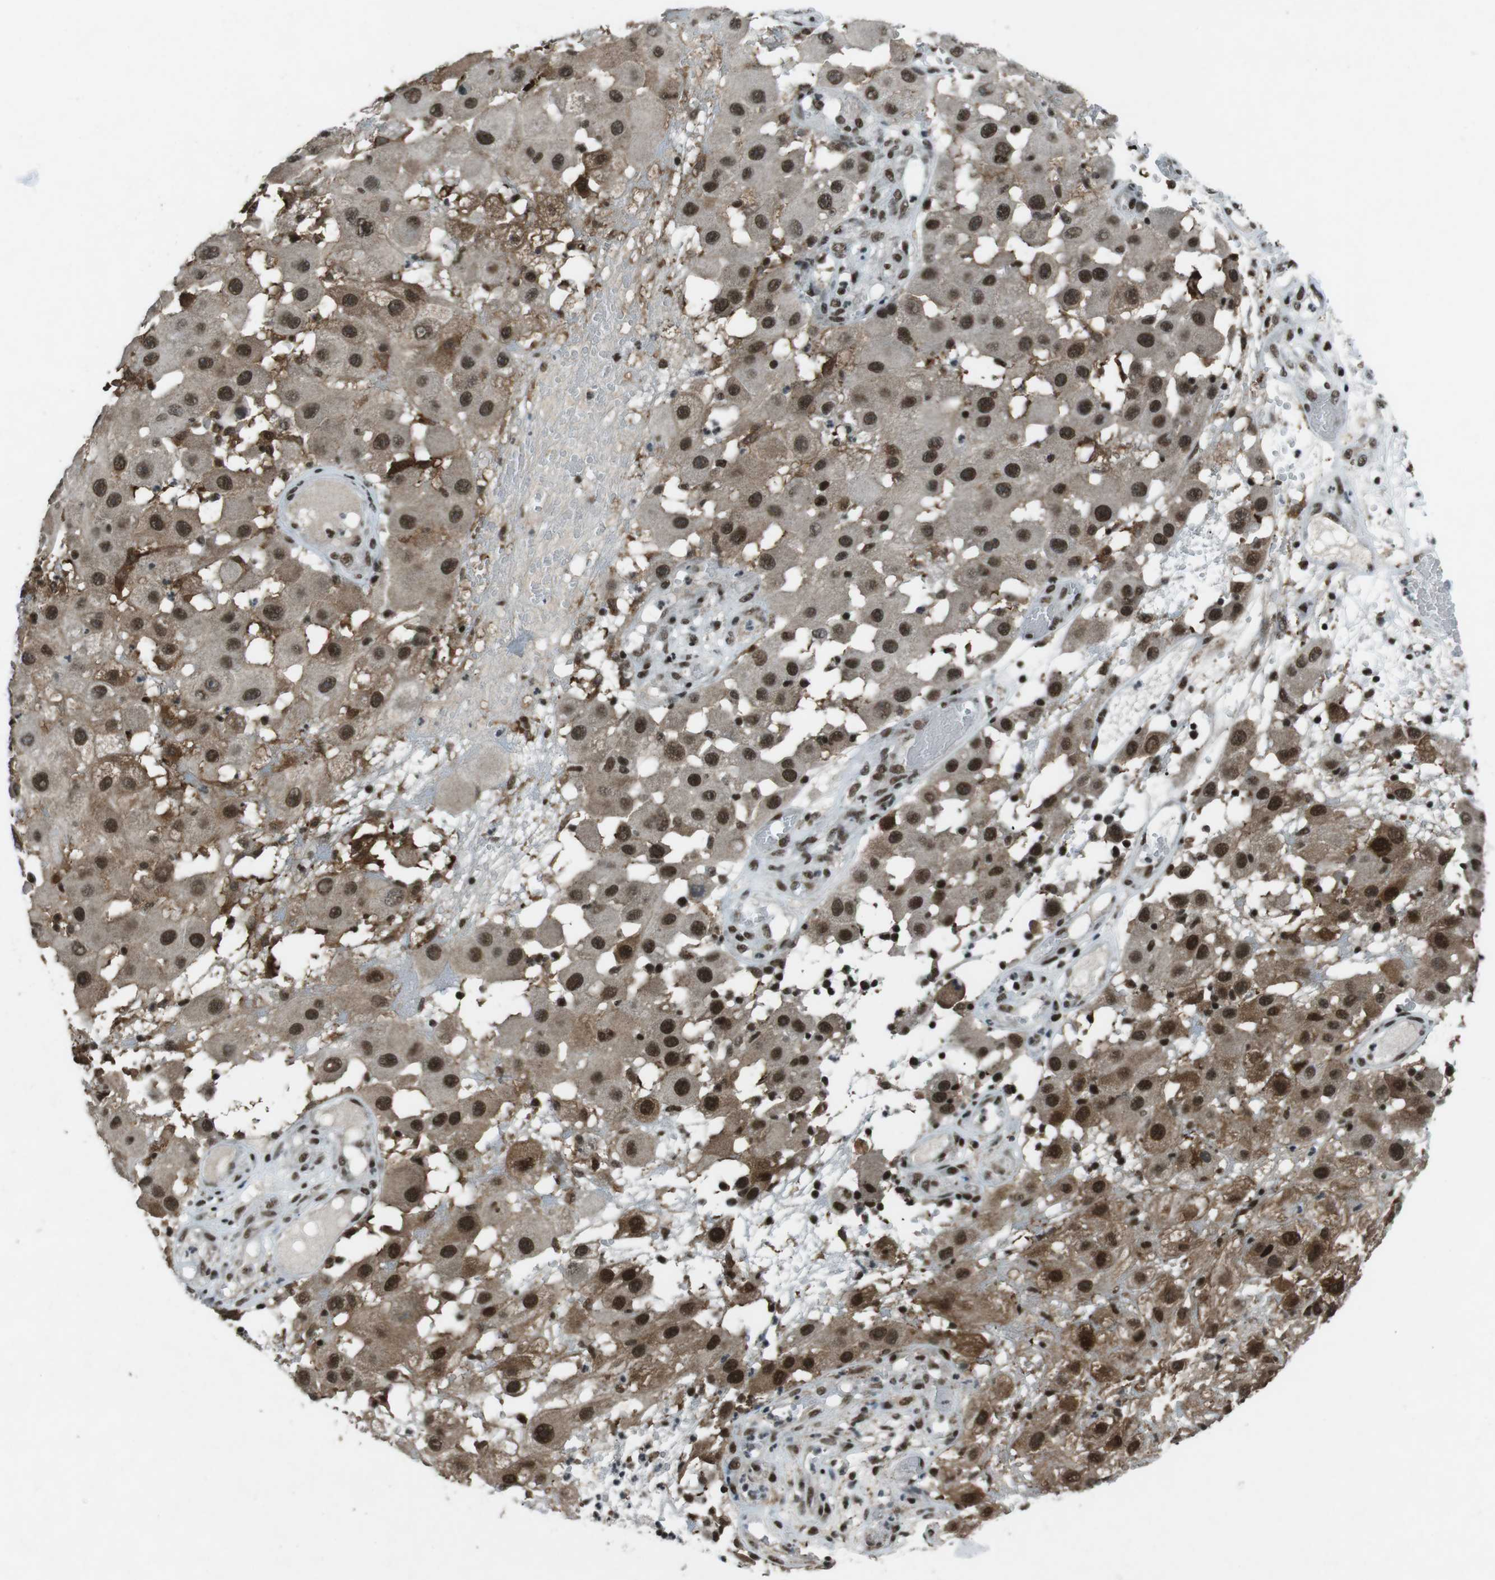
{"staining": {"intensity": "strong", "quantity": ">75%", "location": "nuclear"}, "tissue": "melanoma", "cell_type": "Tumor cells", "image_type": "cancer", "snomed": [{"axis": "morphology", "description": "Malignant melanoma, NOS"}, {"axis": "topography", "description": "Skin"}], "caption": "Protein expression analysis of human melanoma reveals strong nuclear staining in about >75% of tumor cells. Immunohistochemistry (ihc) stains the protein in brown and the nuclei are stained blue.", "gene": "TAF1", "patient": {"sex": "female", "age": 81}}